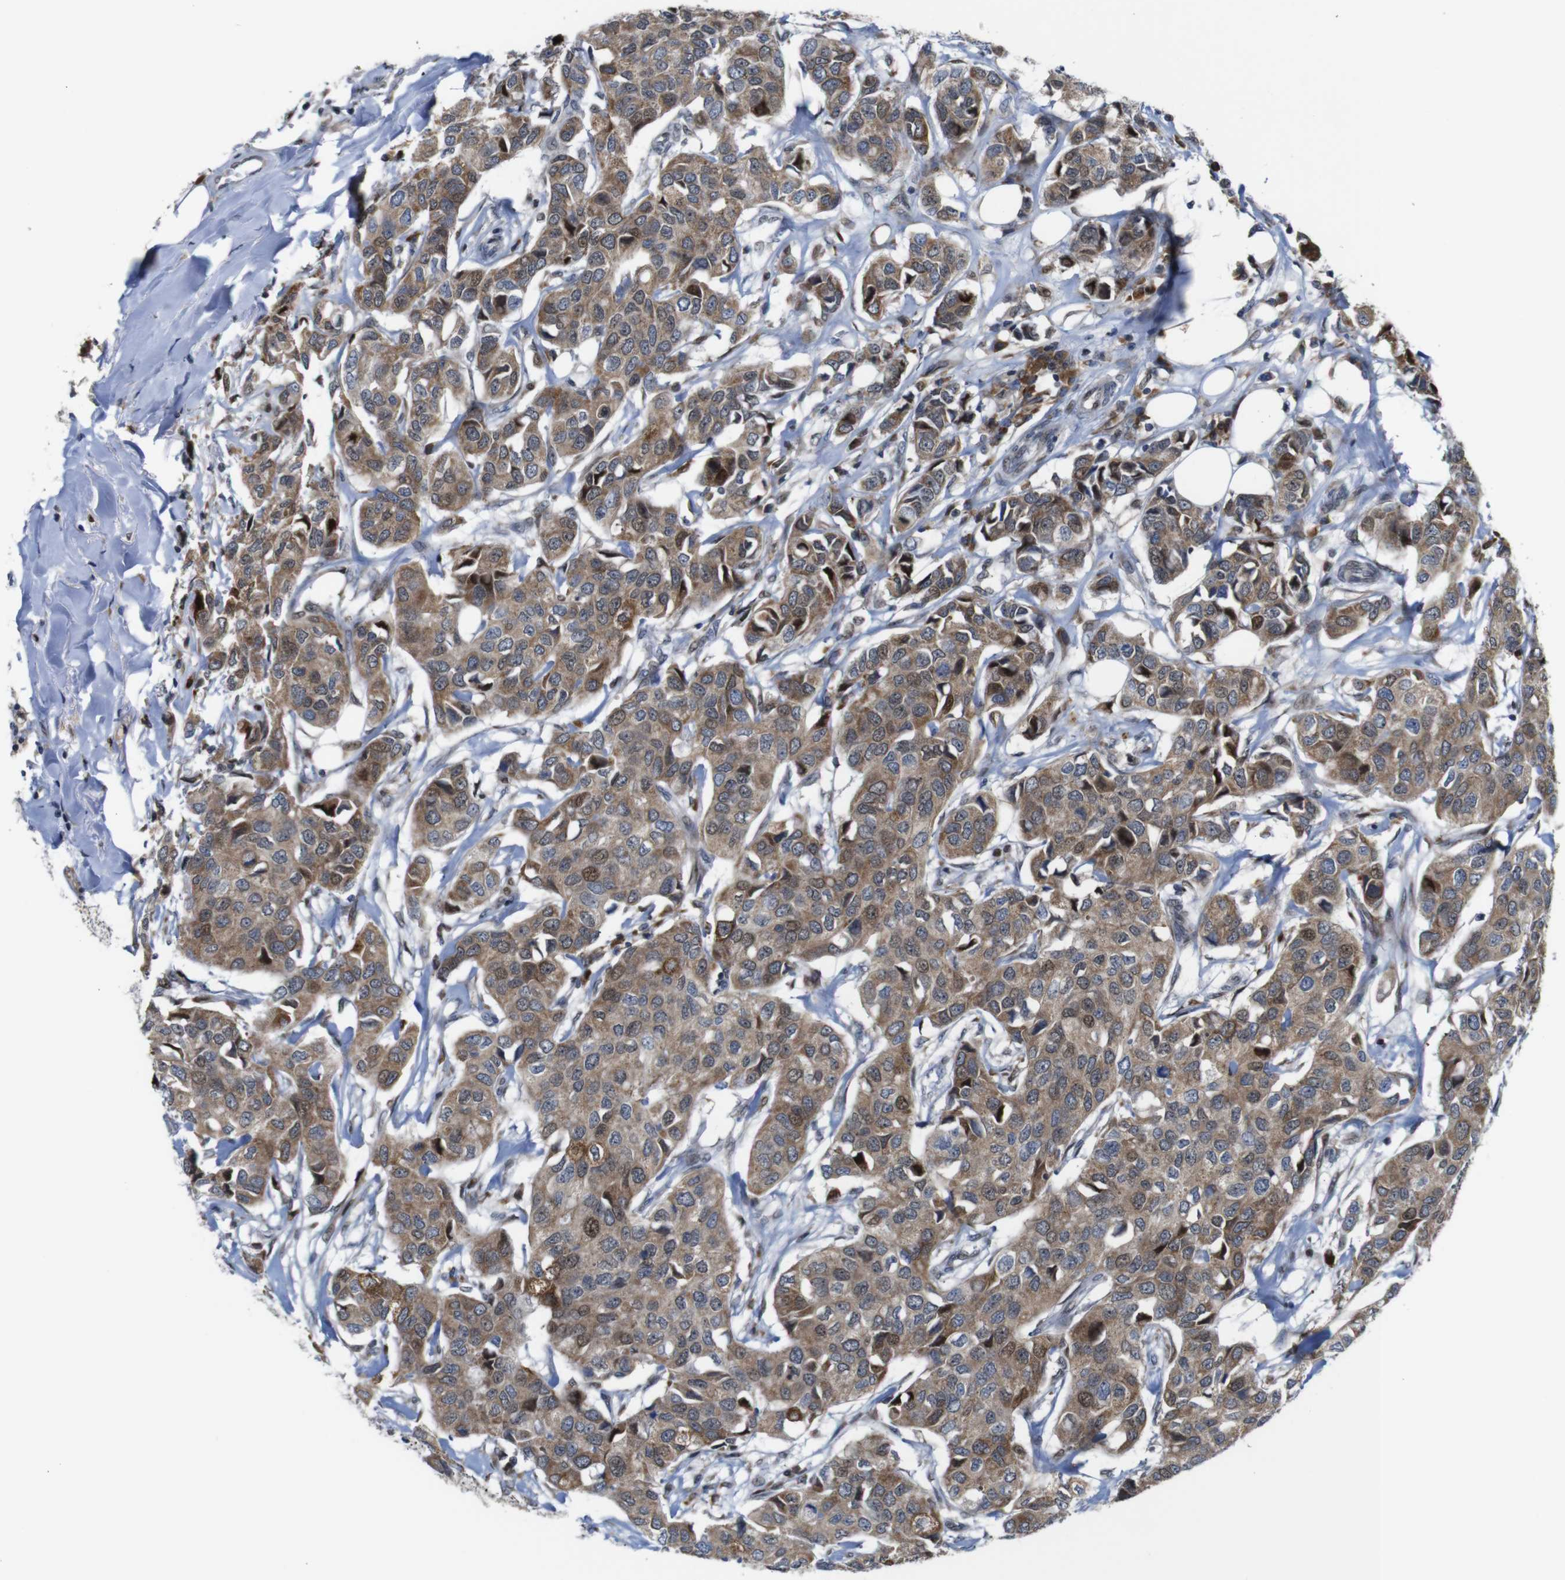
{"staining": {"intensity": "moderate", "quantity": ">75%", "location": "cytoplasmic/membranous"}, "tissue": "breast cancer", "cell_type": "Tumor cells", "image_type": "cancer", "snomed": [{"axis": "morphology", "description": "Duct carcinoma"}, {"axis": "topography", "description": "Breast"}], "caption": "Immunohistochemistry micrograph of human invasive ductal carcinoma (breast) stained for a protein (brown), which shows medium levels of moderate cytoplasmic/membranous positivity in about >75% of tumor cells.", "gene": "PTPN1", "patient": {"sex": "female", "age": 80}}